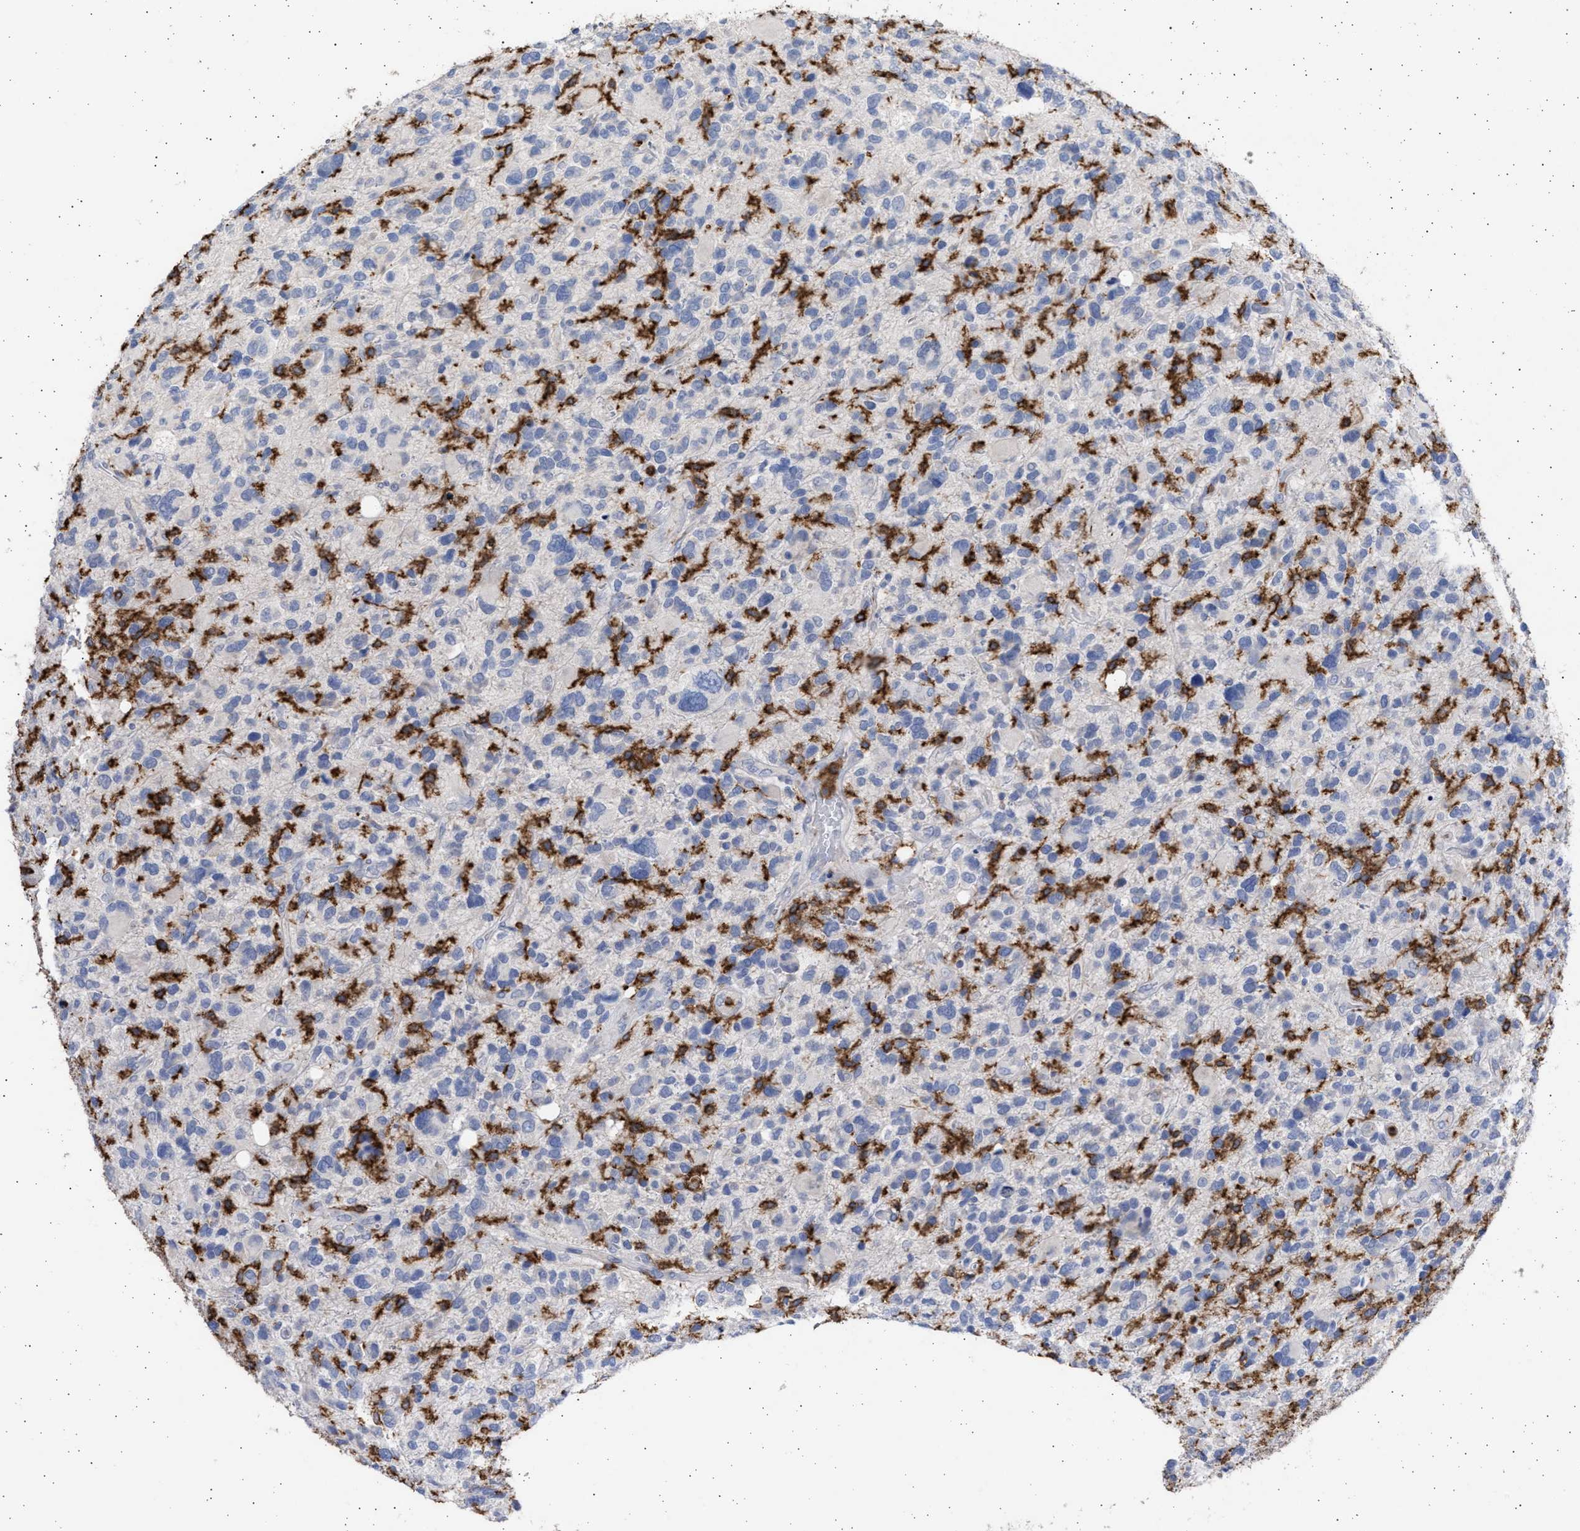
{"staining": {"intensity": "negative", "quantity": "none", "location": "none"}, "tissue": "glioma", "cell_type": "Tumor cells", "image_type": "cancer", "snomed": [{"axis": "morphology", "description": "Glioma, malignant, High grade"}, {"axis": "topography", "description": "Brain"}], "caption": "This micrograph is of high-grade glioma (malignant) stained with IHC to label a protein in brown with the nuclei are counter-stained blue. There is no staining in tumor cells. Brightfield microscopy of immunohistochemistry (IHC) stained with DAB (brown) and hematoxylin (blue), captured at high magnification.", "gene": "FCER1A", "patient": {"sex": "male", "age": 48}}